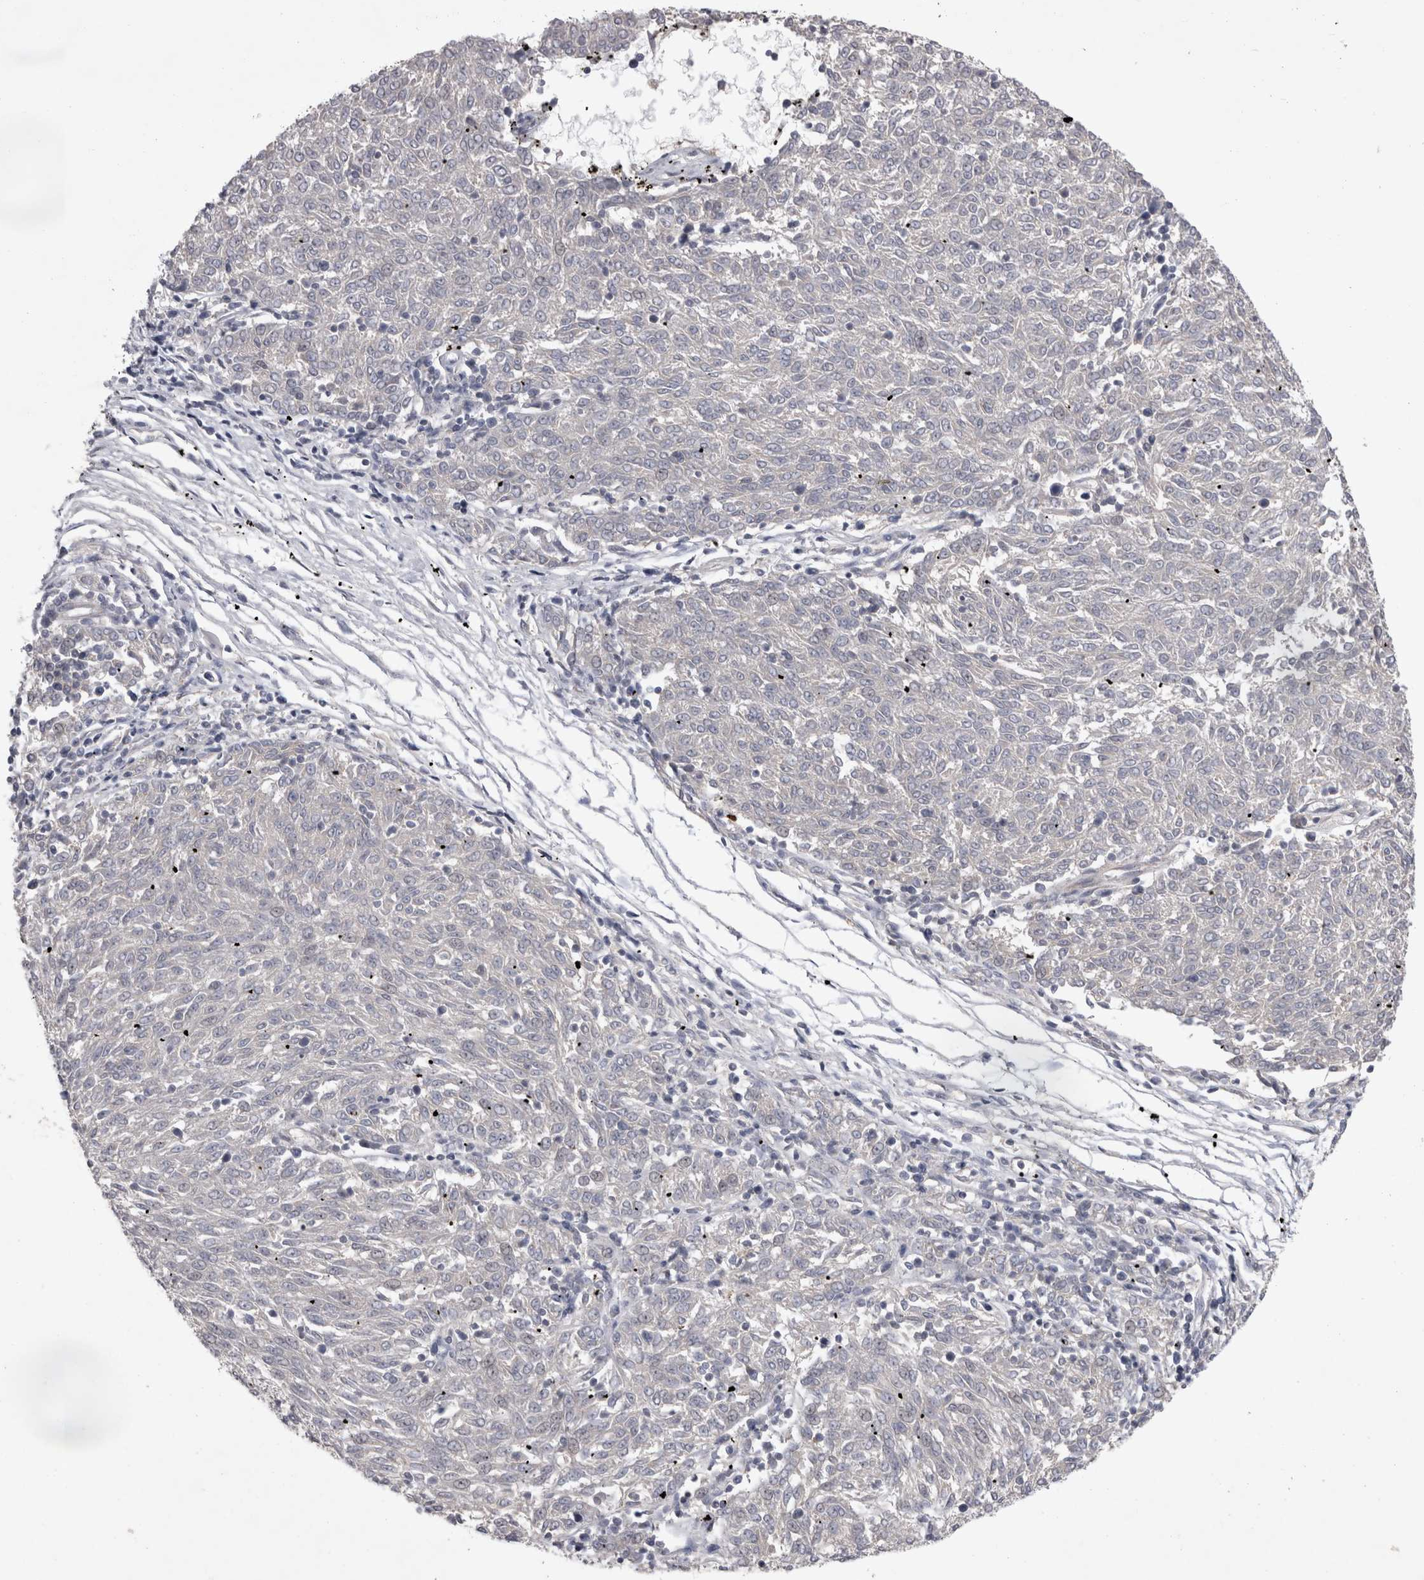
{"staining": {"intensity": "negative", "quantity": "none", "location": "none"}, "tissue": "melanoma", "cell_type": "Tumor cells", "image_type": "cancer", "snomed": [{"axis": "morphology", "description": "Malignant melanoma, NOS"}, {"axis": "topography", "description": "Skin"}], "caption": "This is an immunohistochemistry (IHC) micrograph of malignant melanoma. There is no staining in tumor cells.", "gene": "CTBS", "patient": {"sex": "female", "age": 72}}